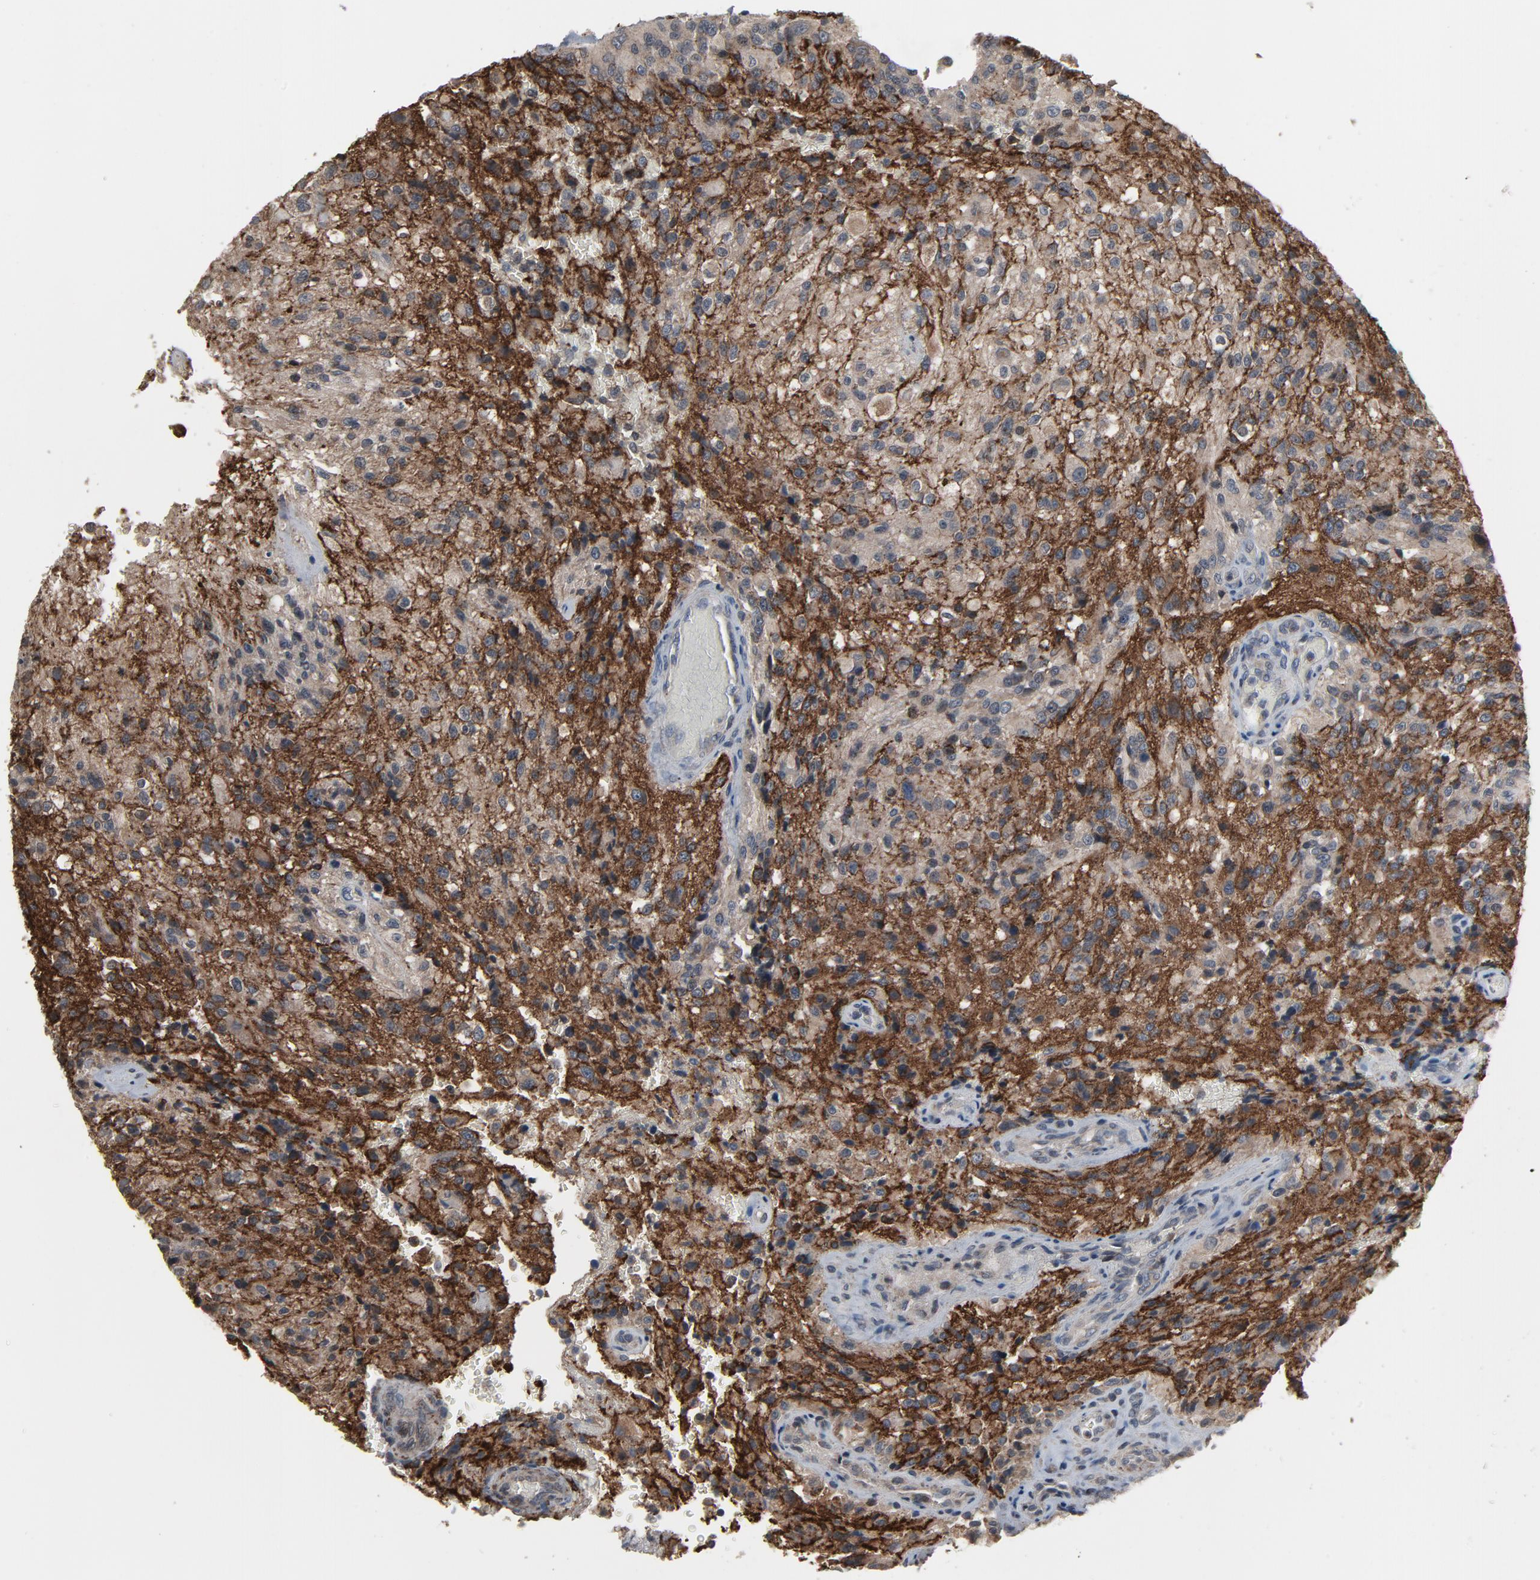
{"staining": {"intensity": "moderate", "quantity": "25%-75%", "location": "cytoplasmic/membranous"}, "tissue": "glioma", "cell_type": "Tumor cells", "image_type": "cancer", "snomed": [{"axis": "morphology", "description": "Normal tissue, NOS"}, {"axis": "morphology", "description": "Glioma, malignant, High grade"}, {"axis": "topography", "description": "Cerebral cortex"}], "caption": "This histopathology image shows glioma stained with immunohistochemistry (IHC) to label a protein in brown. The cytoplasmic/membranous of tumor cells show moderate positivity for the protein. Nuclei are counter-stained blue.", "gene": "PDZD4", "patient": {"sex": "male", "age": 56}}